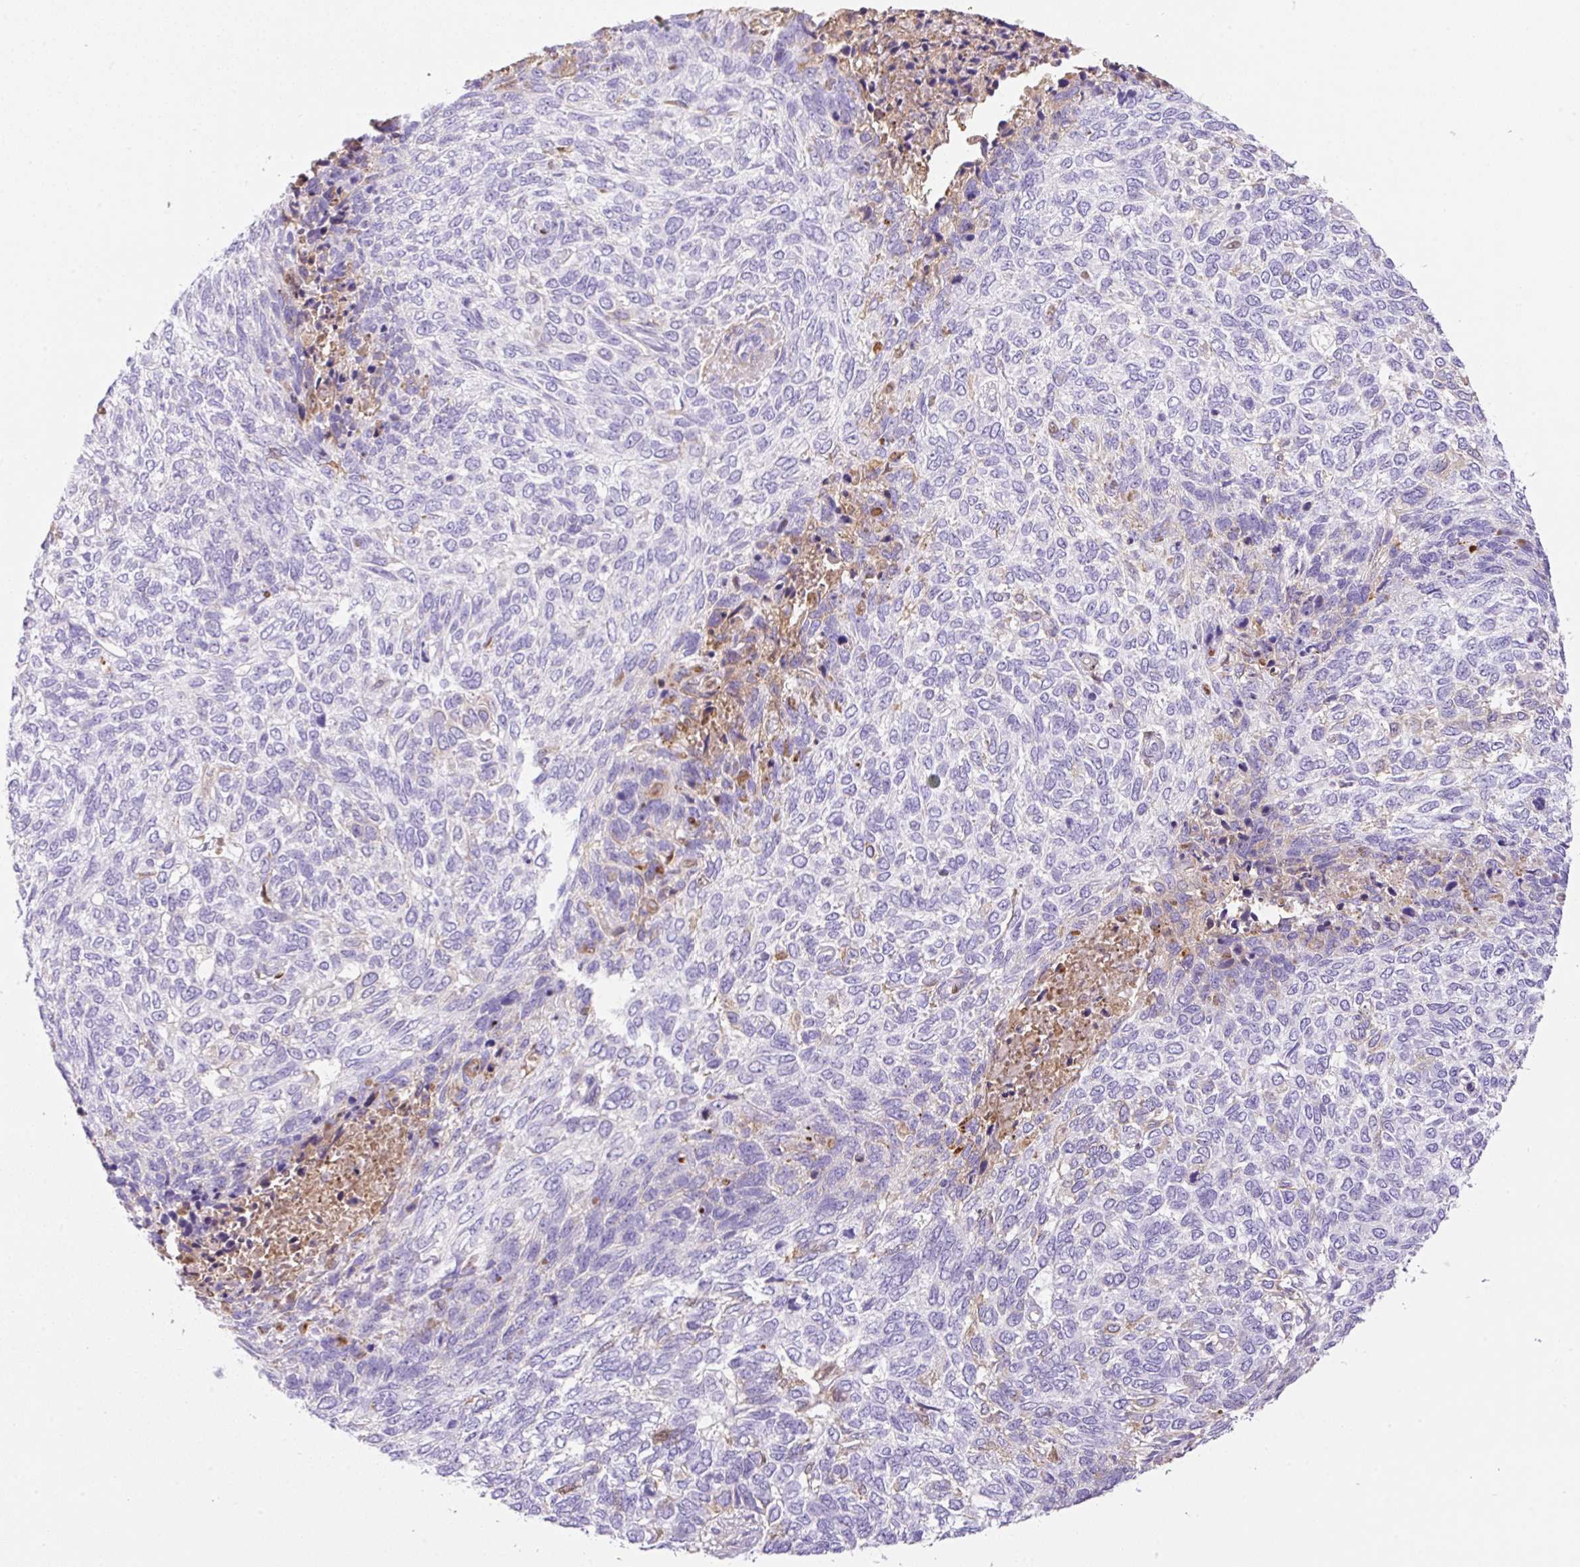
{"staining": {"intensity": "negative", "quantity": "none", "location": "none"}, "tissue": "skin cancer", "cell_type": "Tumor cells", "image_type": "cancer", "snomed": [{"axis": "morphology", "description": "Basal cell carcinoma"}, {"axis": "topography", "description": "Skin"}], "caption": "High power microscopy image of an immunohistochemistry (IHC) photomicrograph of skin basal cell carcinoma, revealing no significant staining in tumor cells.", "gene": "TDRD15", "patient": {"sex": "female", "age": 65}}